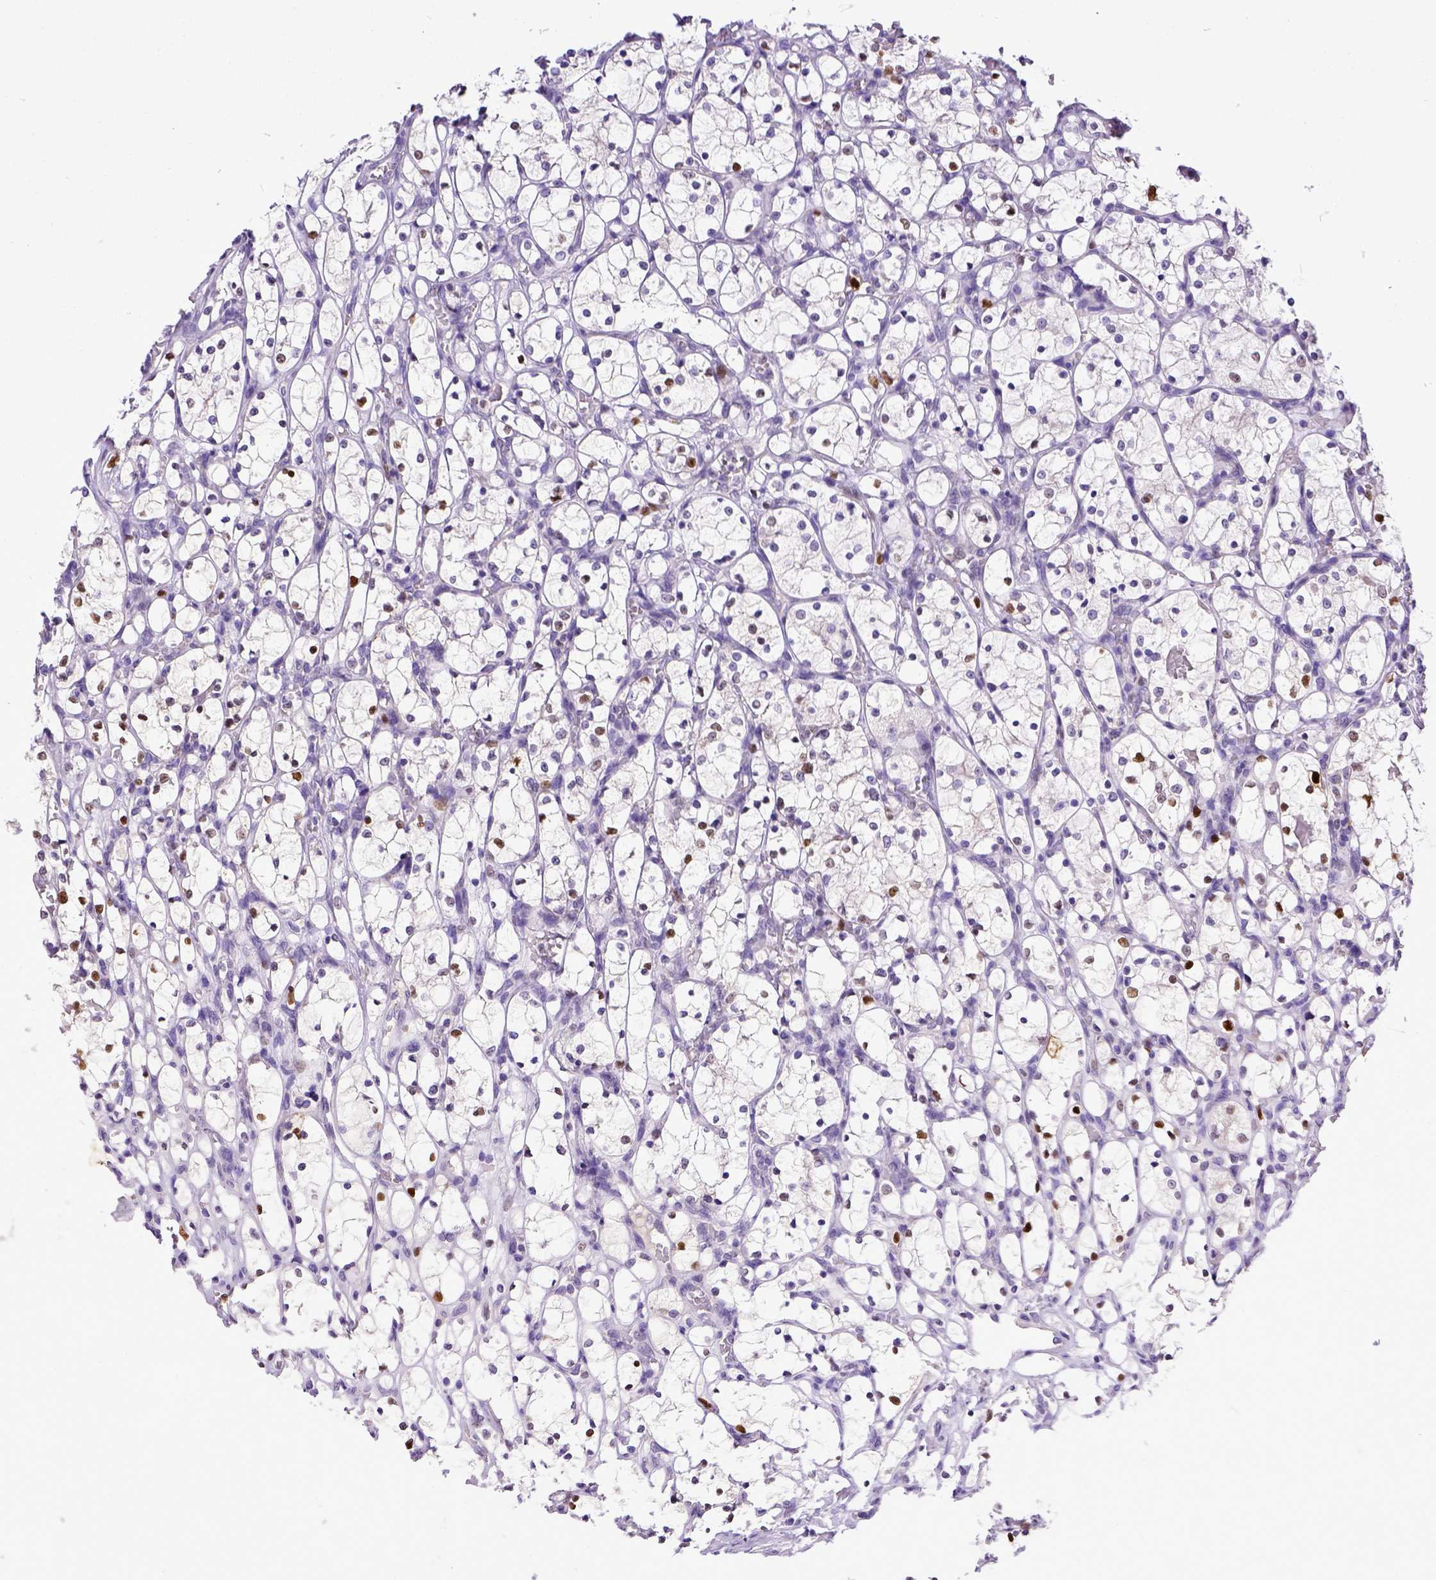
{"staining": {"intensity": "strong", "quantity": "25%-75%", "location": "nuclear"}, "tissue": "renal cancer", "cell_type": "Tumor cells", "image_type": "cancer", "snomed": [{"axis": "morphology", "description": "Adenocarcinoma, NOS"}, {"axis": "topography", "description": "Kidney"}], "caption": "The image displays immunohistochemical staining of adenocarcinoma (renal). There is strong nuclear positivity is present in about 25%-75% of tumor cells.", "gene": "CDKN1A", "patient": {"sex": "female", "age": 69}}